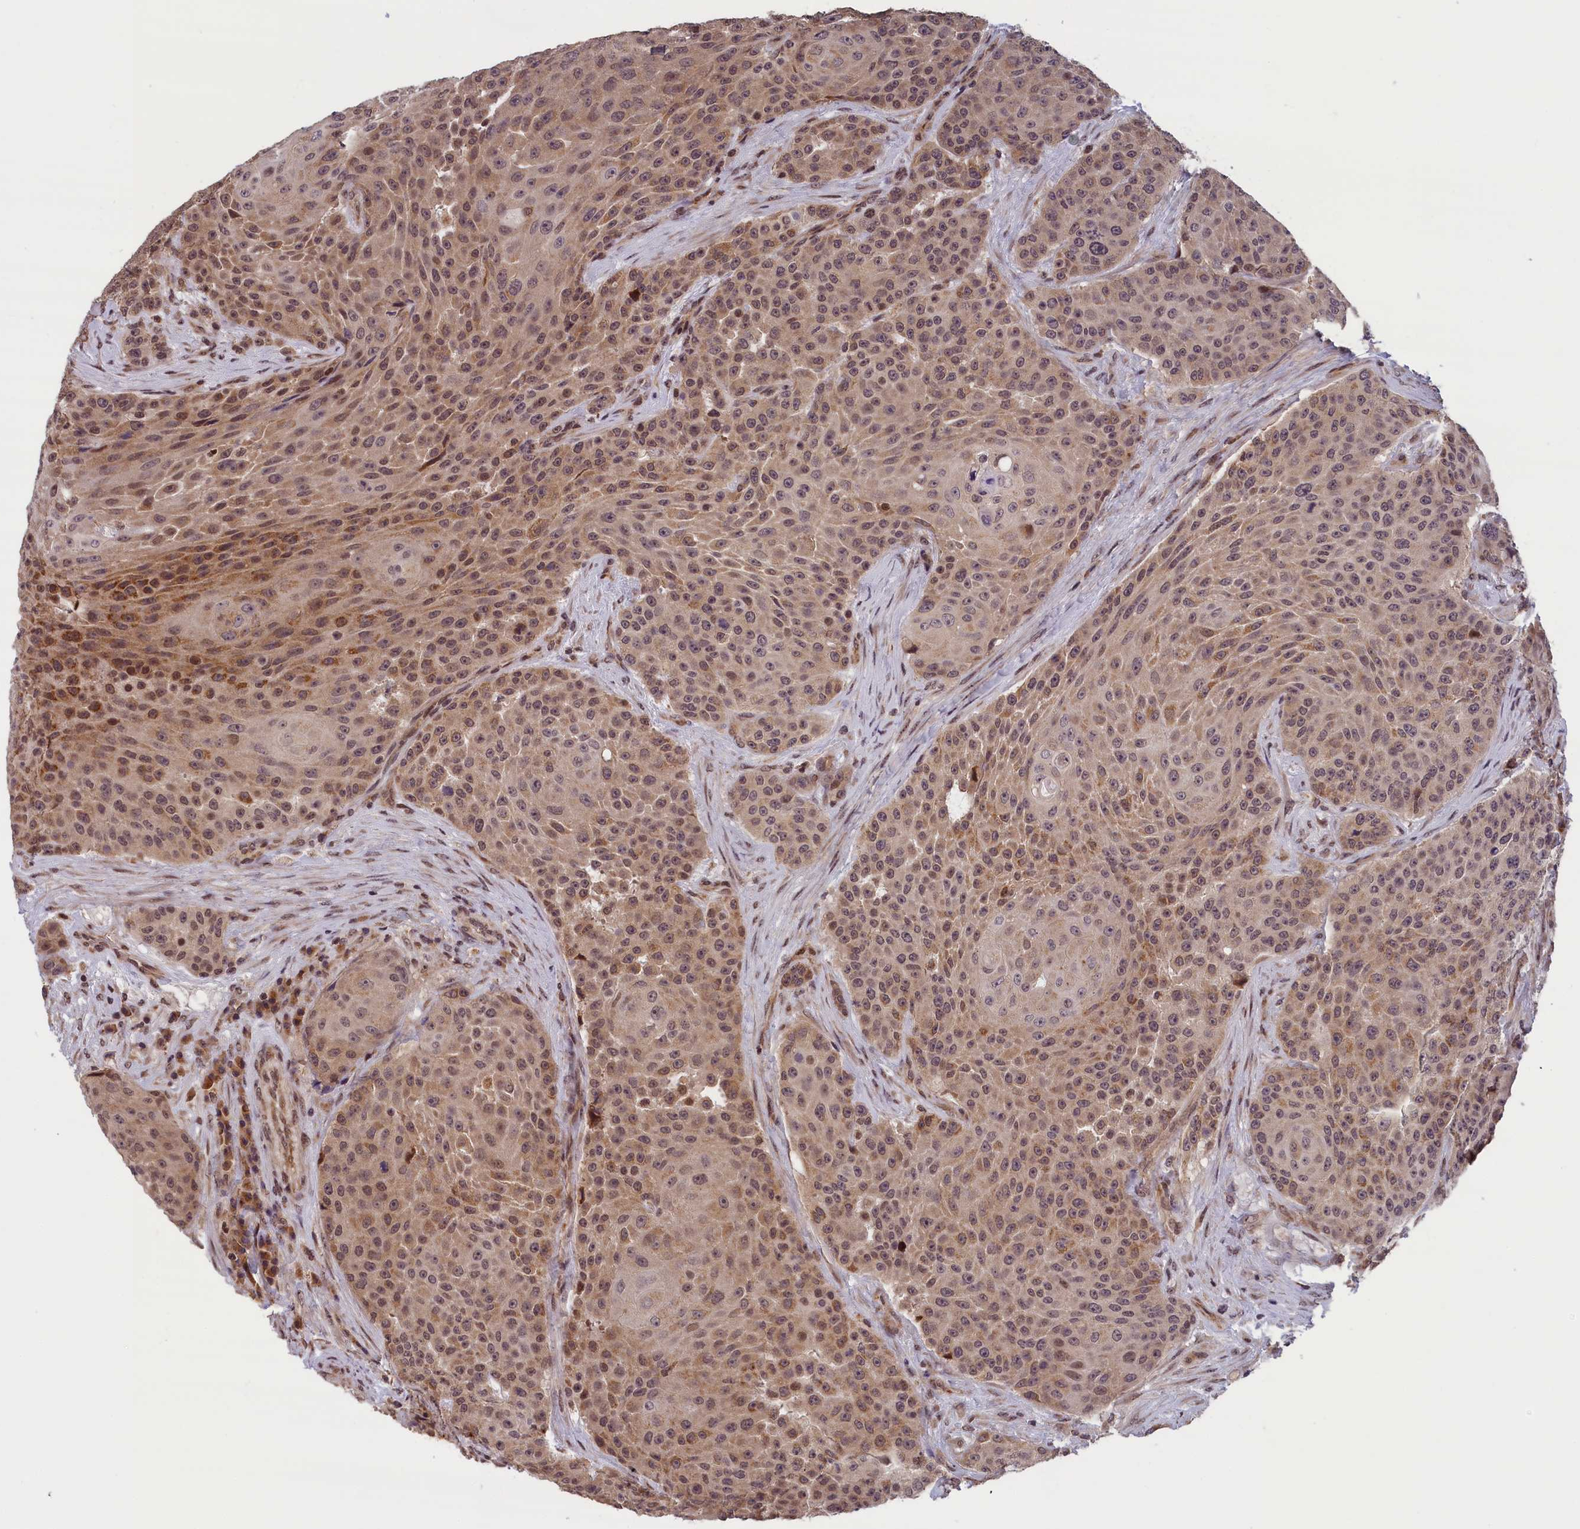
{"staining": {"intensity": "weak", "quantity": ">75%", "location": "cytoplasmic/membranous,nuclear"}, "tissue": "urothelial cancer", "cell_type": "Tumor cells", "image_type": "cancer", "snomed": [{"axis": "morphology", "description": "Urothelial carcinoma, High grade"}, {"axis": "topography", "description": "Urinary bladder"}], "caption": "This image reveals high-grade urothelial carcinoma stained with IHC to label a protein in brown. The cytoplasmic/membranous and nuclear of tumor cells show weak positivity for the protein. Nuclei are counter-stained blue.", "gene": "KCNK6", "patient": {"sex": "female", "age": 63}}